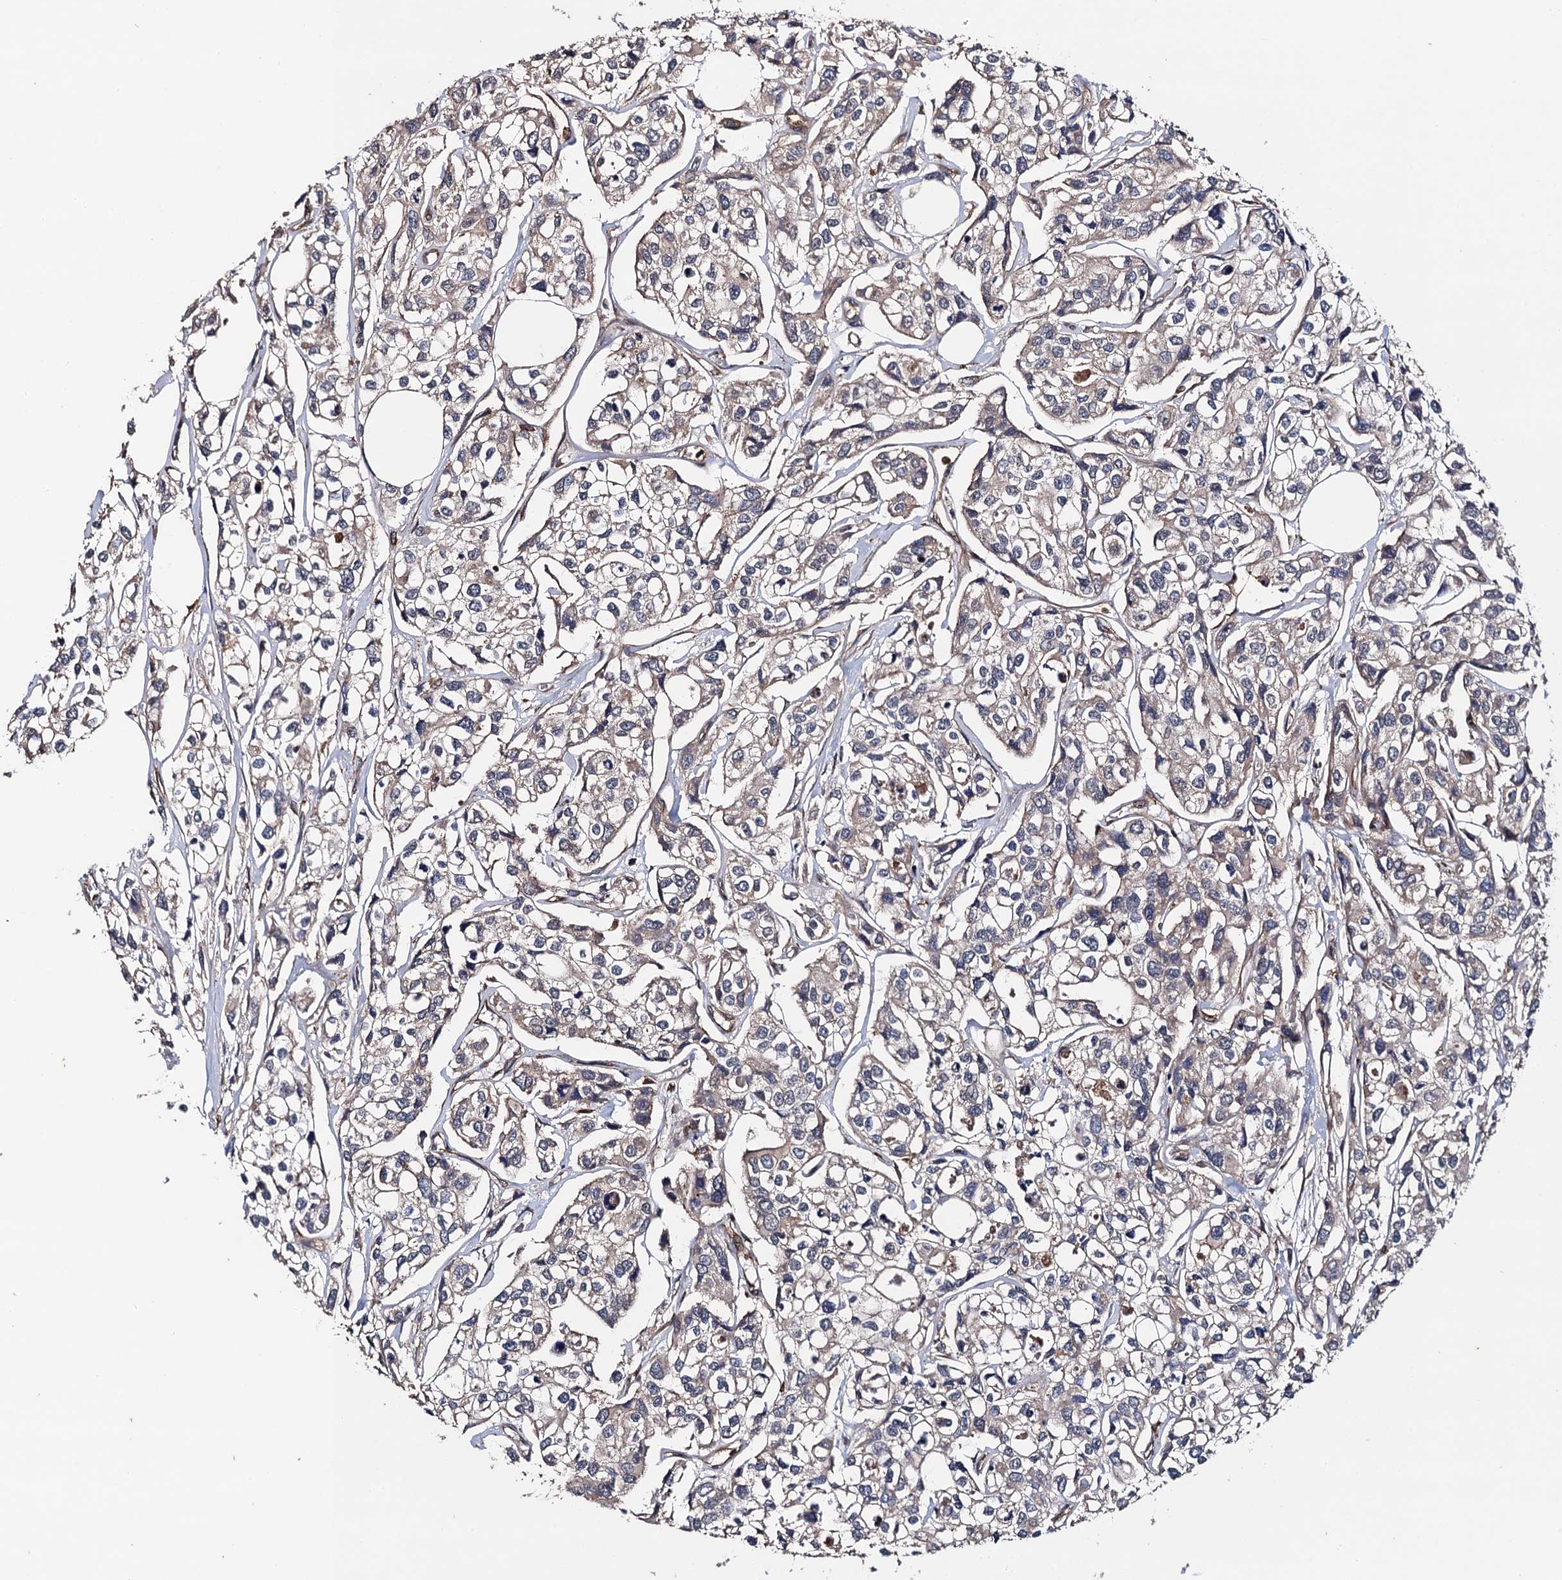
{"staining": {"intensity": "weak", "quantity": "25%-75%", "location": "cytoplasmic/membranous"}, "tissue": "urothelial cancer", "cell_type": "Tumor cells", "image_type": "cancer", "snomed": [{"axis": "morphology", "description": "Urothelial carcinoma, High grade"}, {"axis": "topography", "description": "Urinary bladder"}], "caption": "Approximately 25%-75% of tumor cells in human urothelial cancer show weak cytoplasmic/membranous protein staining as visualized by brown immunohistochemical staining.", "gene": "BORA", "patient": {"sex": "male", "age": 67}}